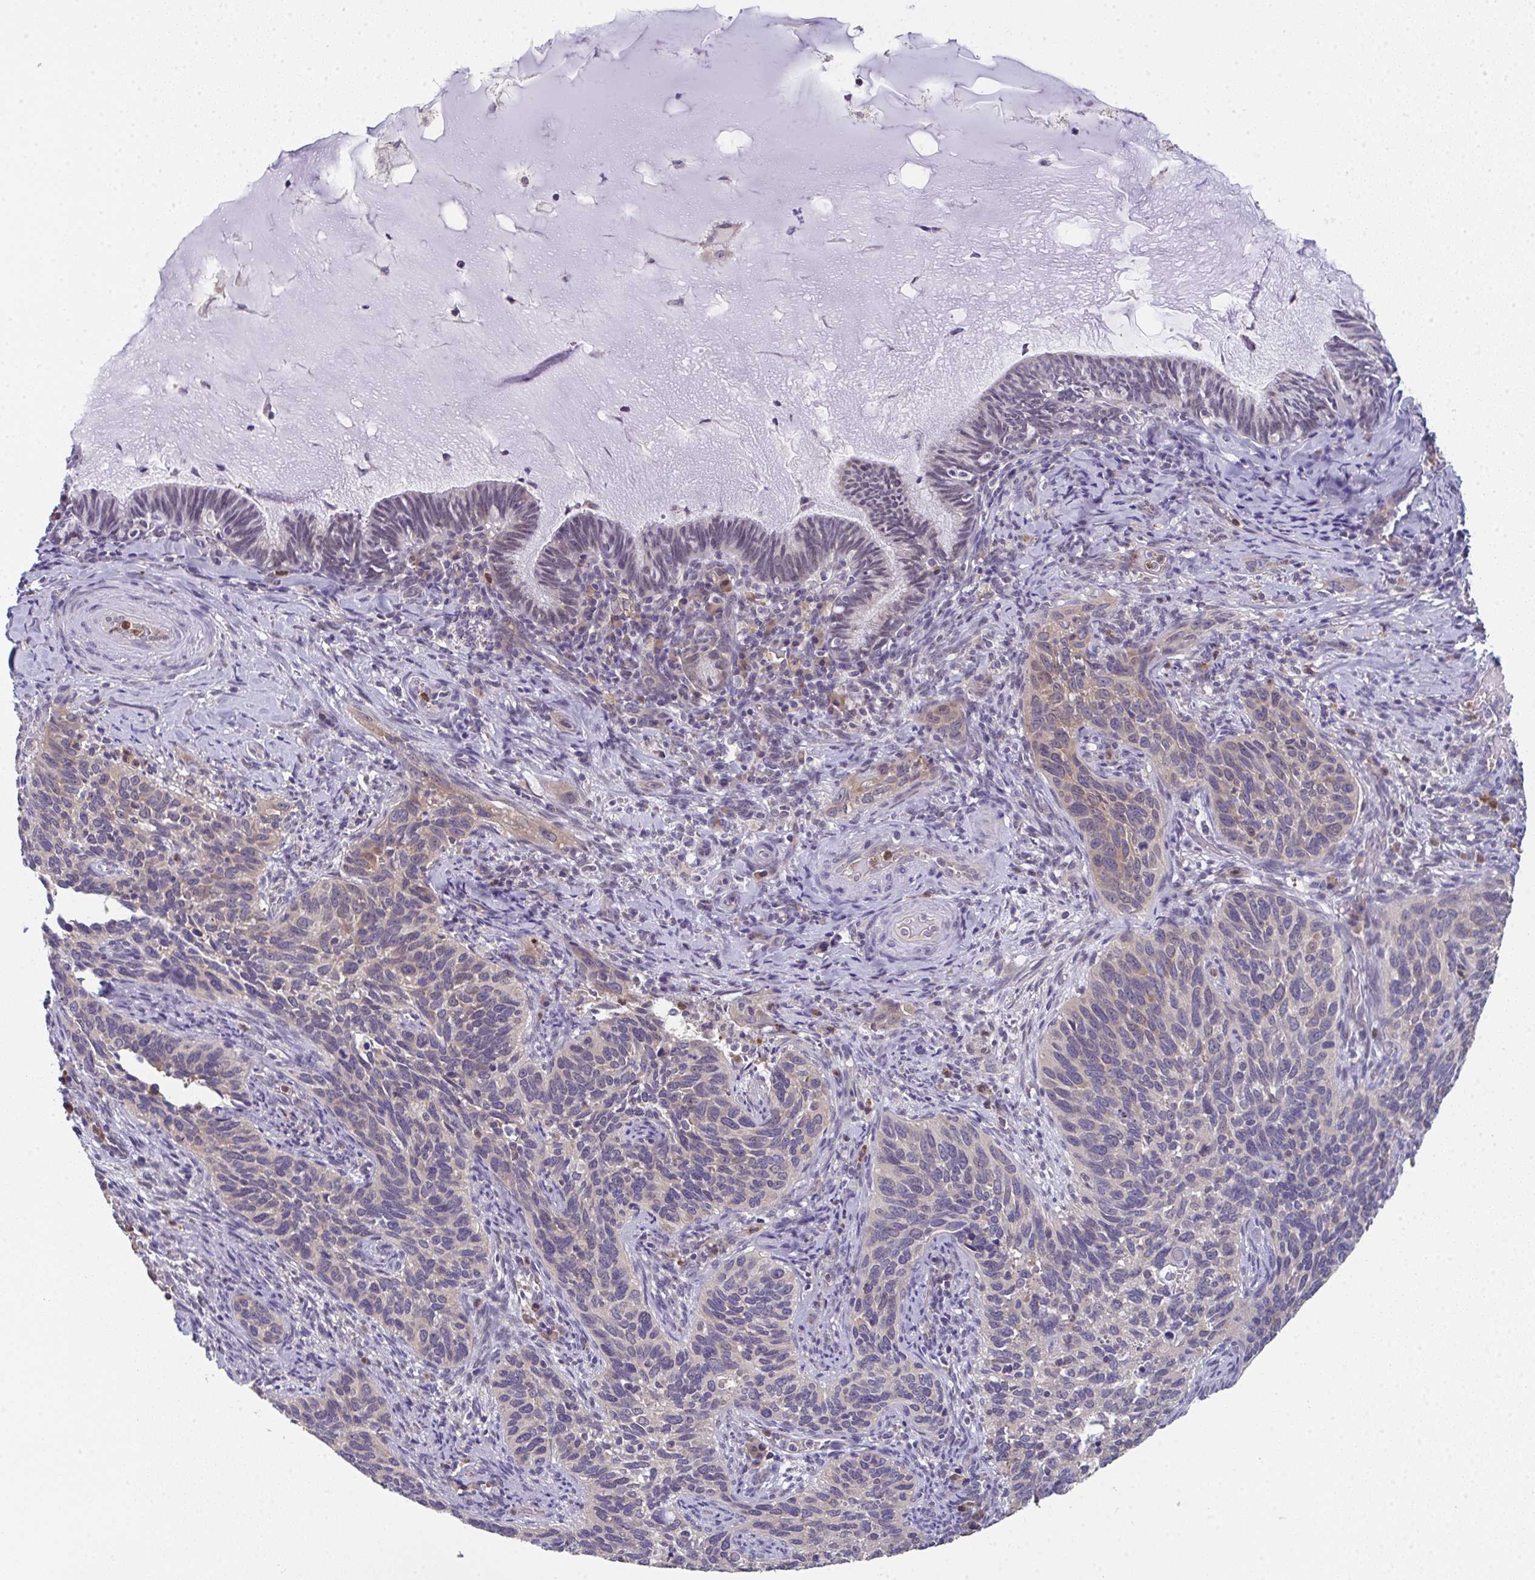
{"staining": {"intensity": "weak", "quantity": "<25%", "location": "cytoplasmic/membranous"}, "tissue": "cervical cancer", "cell_type": "Tumor cells", "image_type": "cancer", "snomed": [{"axis": "morphology", "description": "Squamous cell carcinoma, NOS"}, {"axis": "topography", "description": "Cervix"}], "caption": "Protein analysis of cervical squamous cell carcinoma shows no significant positivity in tumor cells.", "gene": "RIOK1", "patient": {"sex": "female", "age": 51}}